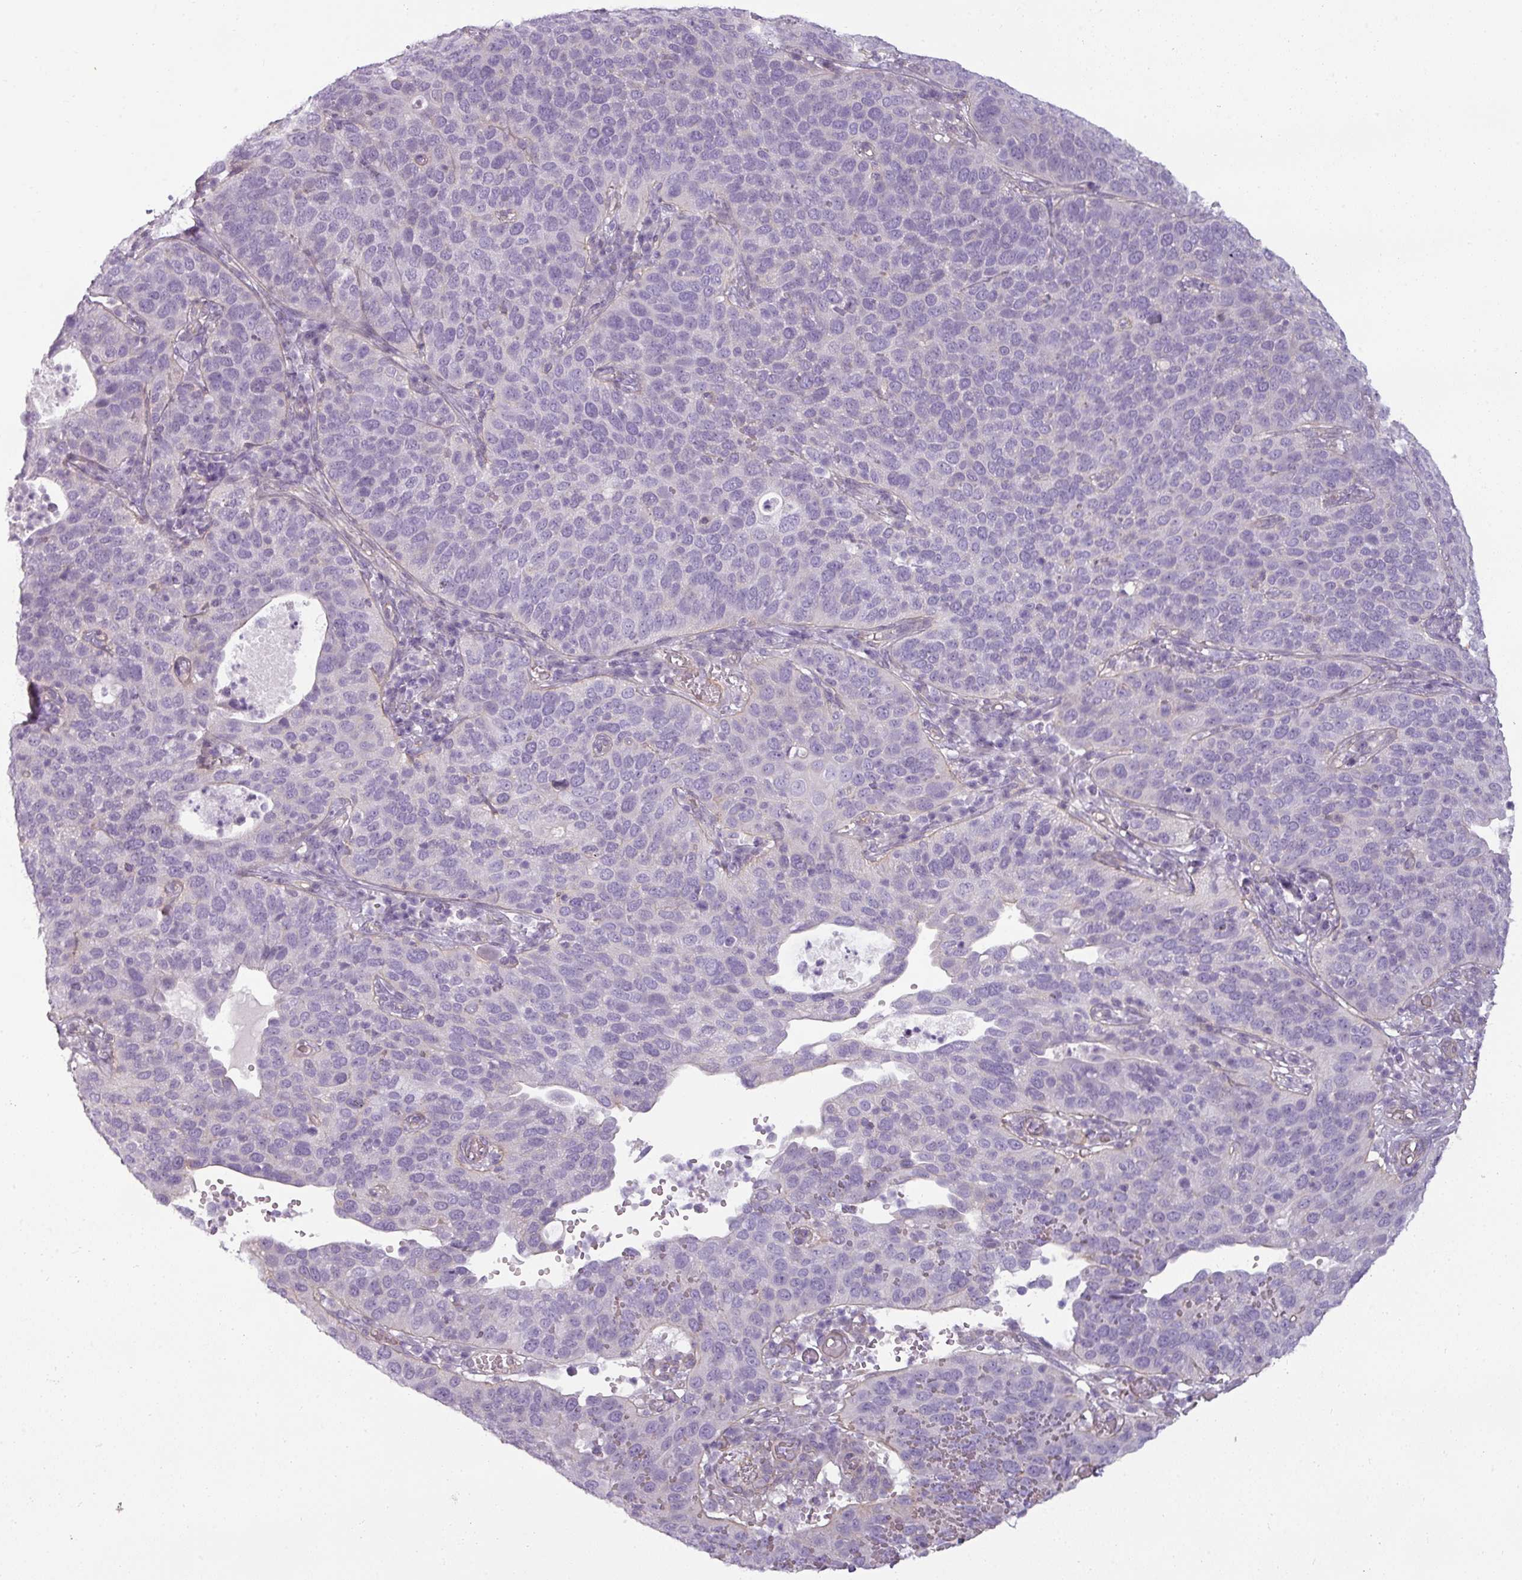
{"staining": {"intensity": "negative", "quantity": "none", "location": "none"}, "tissue": "cervical cancer", "cell_type": "Tumor cells", "image_type": "cancer", "snomed": [{"axis": "morphology", "description": "Squamous cell carcinoma, NOS"}, {"axis": "topography", "description": "Cervix"}], "caption": "Immunohistochemistry (IHC) of human cervical cancer exhibits no expression in tumor cells.", "gene": "ASB1", "patient": {"sex": "female", "age": 36}}